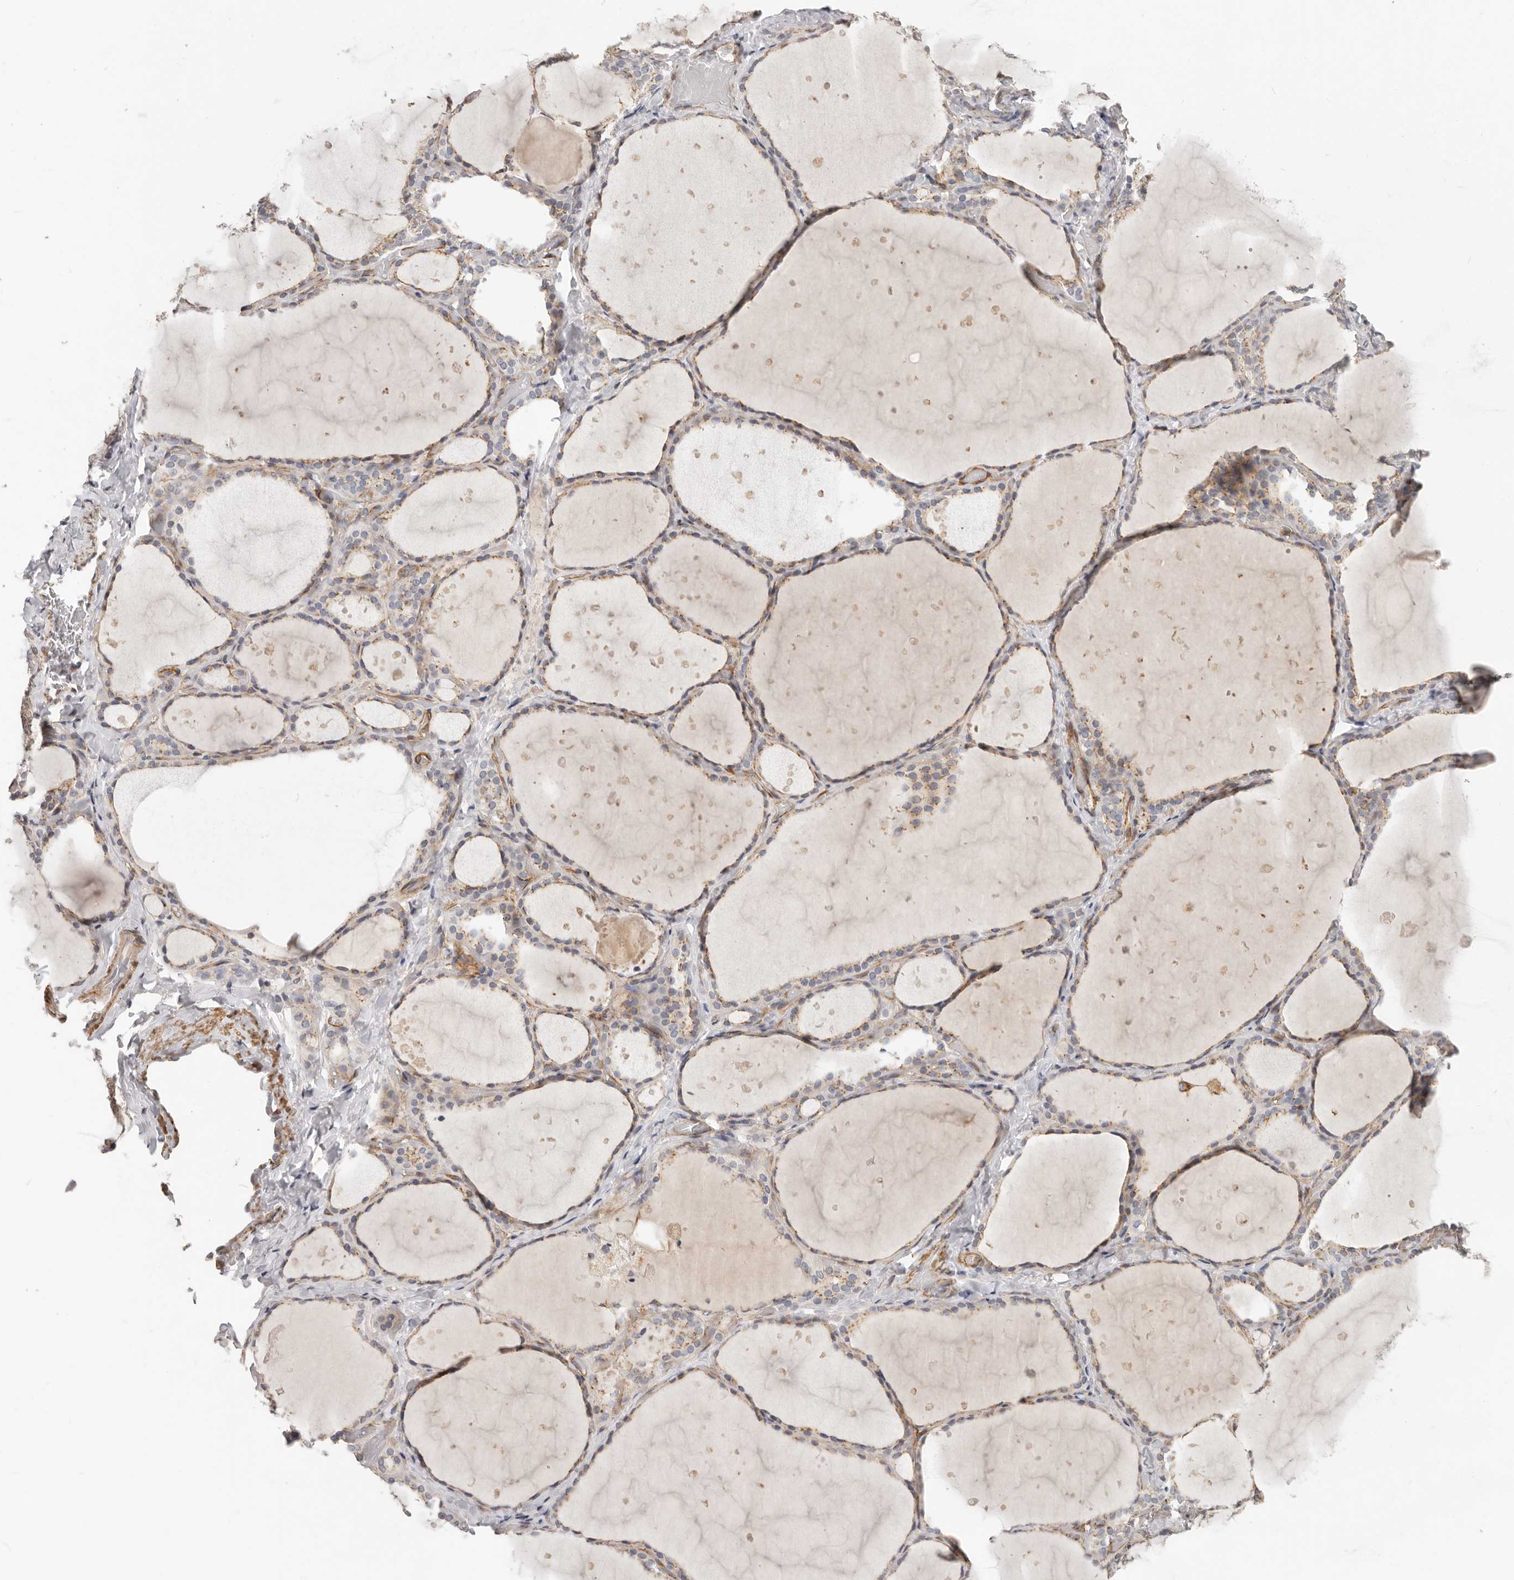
{"staining": {"intensity": "weak", "quantity": ">75%", "location": "cytoplasmic/membranous"}, "tissue": "thyroid gland", "cell_type": "Glandular cells", "image_type": "normal", "snomed": [{"axis": "morphology", "description": "Normal tissue, NOS"}, {"axis": "topography", "description": "Thyroid gland"}], "caption": "Immunohistochemistry photomicrograph of unremarkable human thyroid gland stained for a protein (brown), which displays low levels of weak cytoplasmic/membranous staining in approximately >75% of glandular cells.", "gene": "RABAC1", "patient": {"sex": "female", "age": 44}}